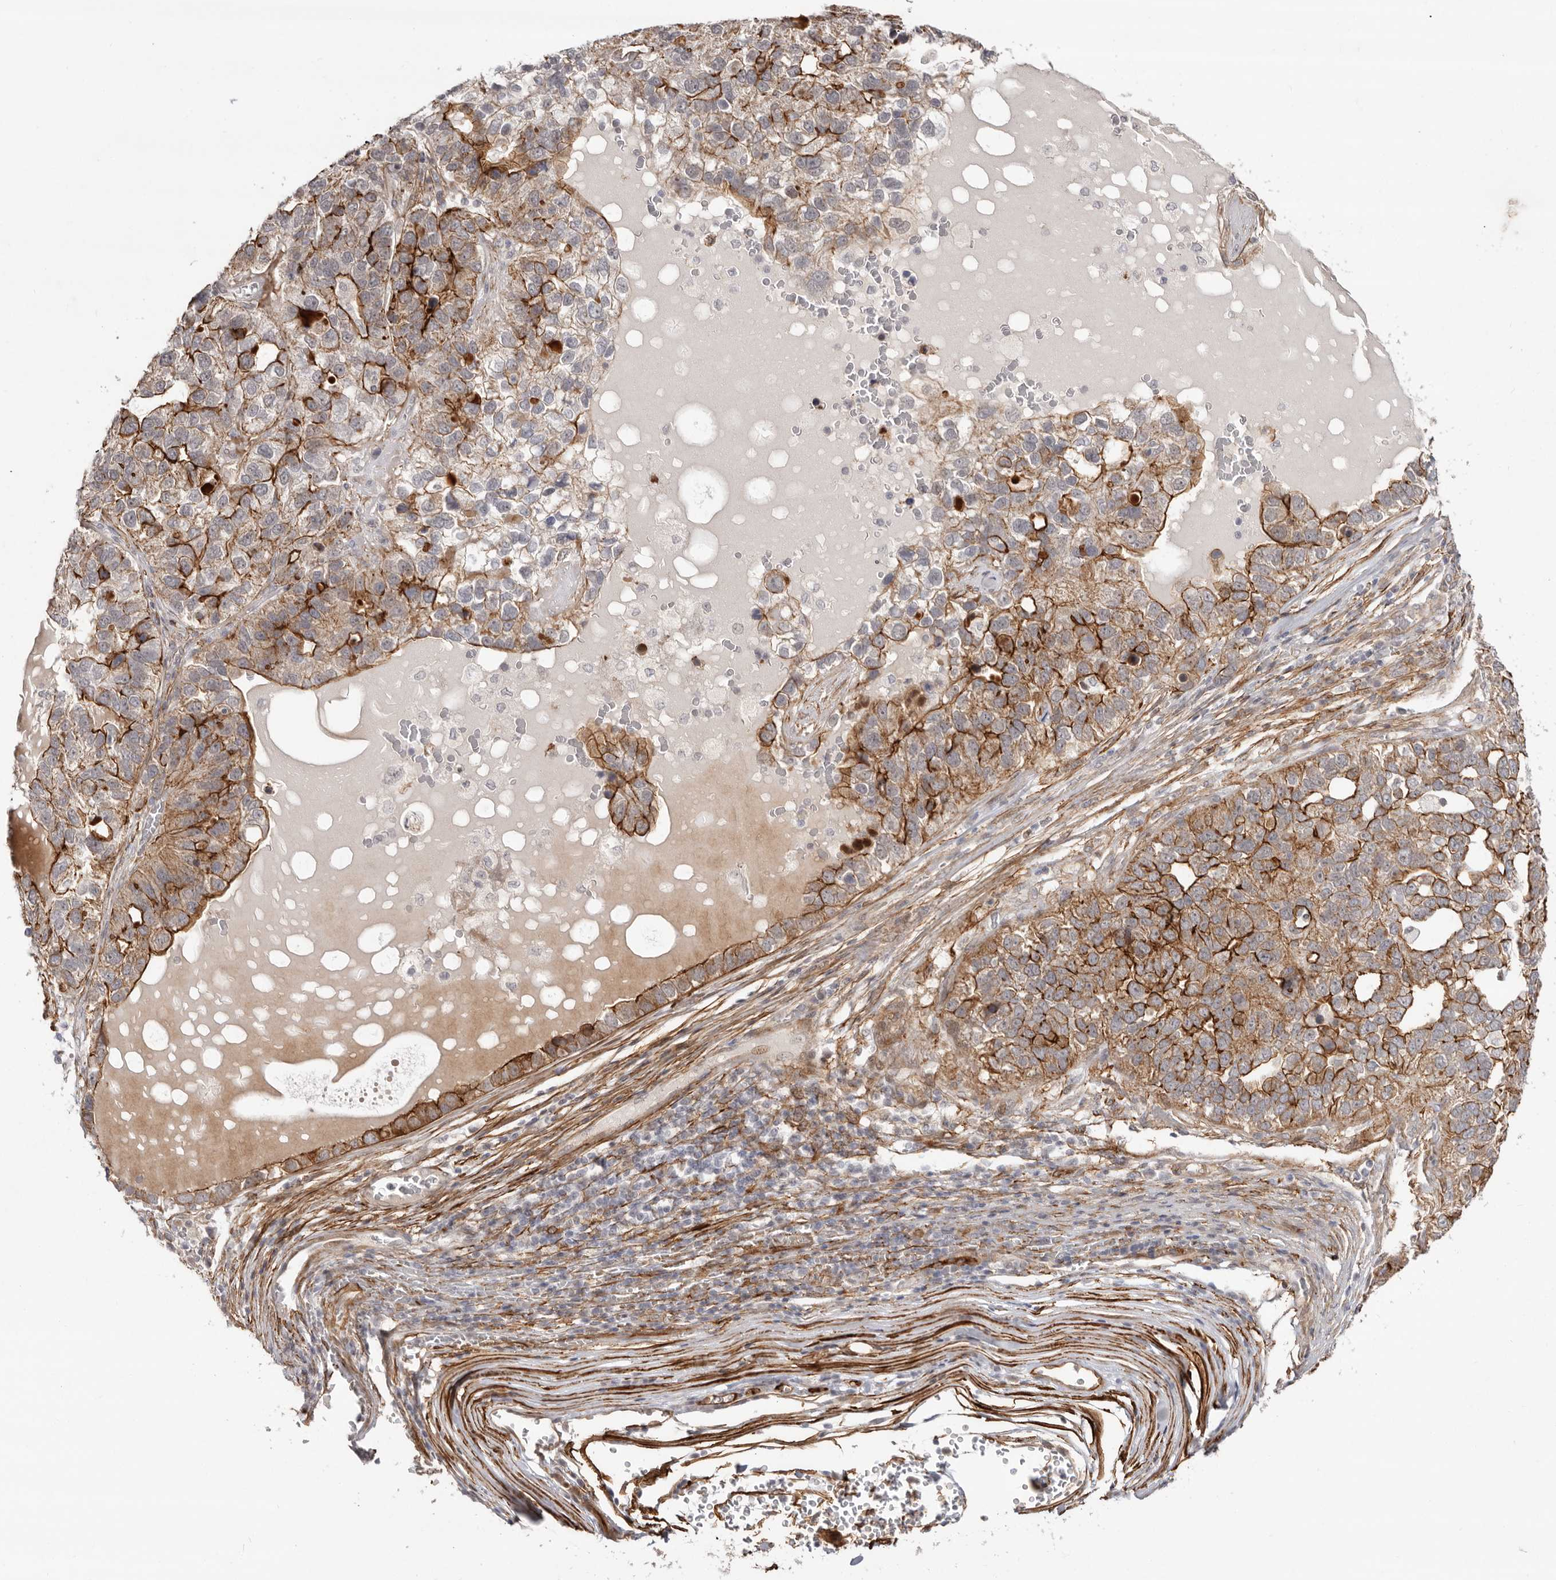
{"staining": {"intensity": "moderate", "quantity": "25%-75%", "location": "cytoplasmic/membranous"}, "tissue": "pancreatic cancer", "cell_type": "Tumor cells", "image_type": "cancer", "snomed": [{"axis": "morphology", "description": "Adenocarcinoma, NOS"}, {"axis": "topography", "description": "Pancreas"}], "caption": "Adenocarcinoma (pancreatic) was stained to show a protein in brown. There is medium levels of moderate cytoplasmic/membranous positivity in about 25%-75% of tumor cells. (DAB (3,3'-diaminobenzidine) IHC, brown staining for protein, blue staining for nuclei).", "gene": "SZT2", "patient": {"sex": "female", "age": 61}}